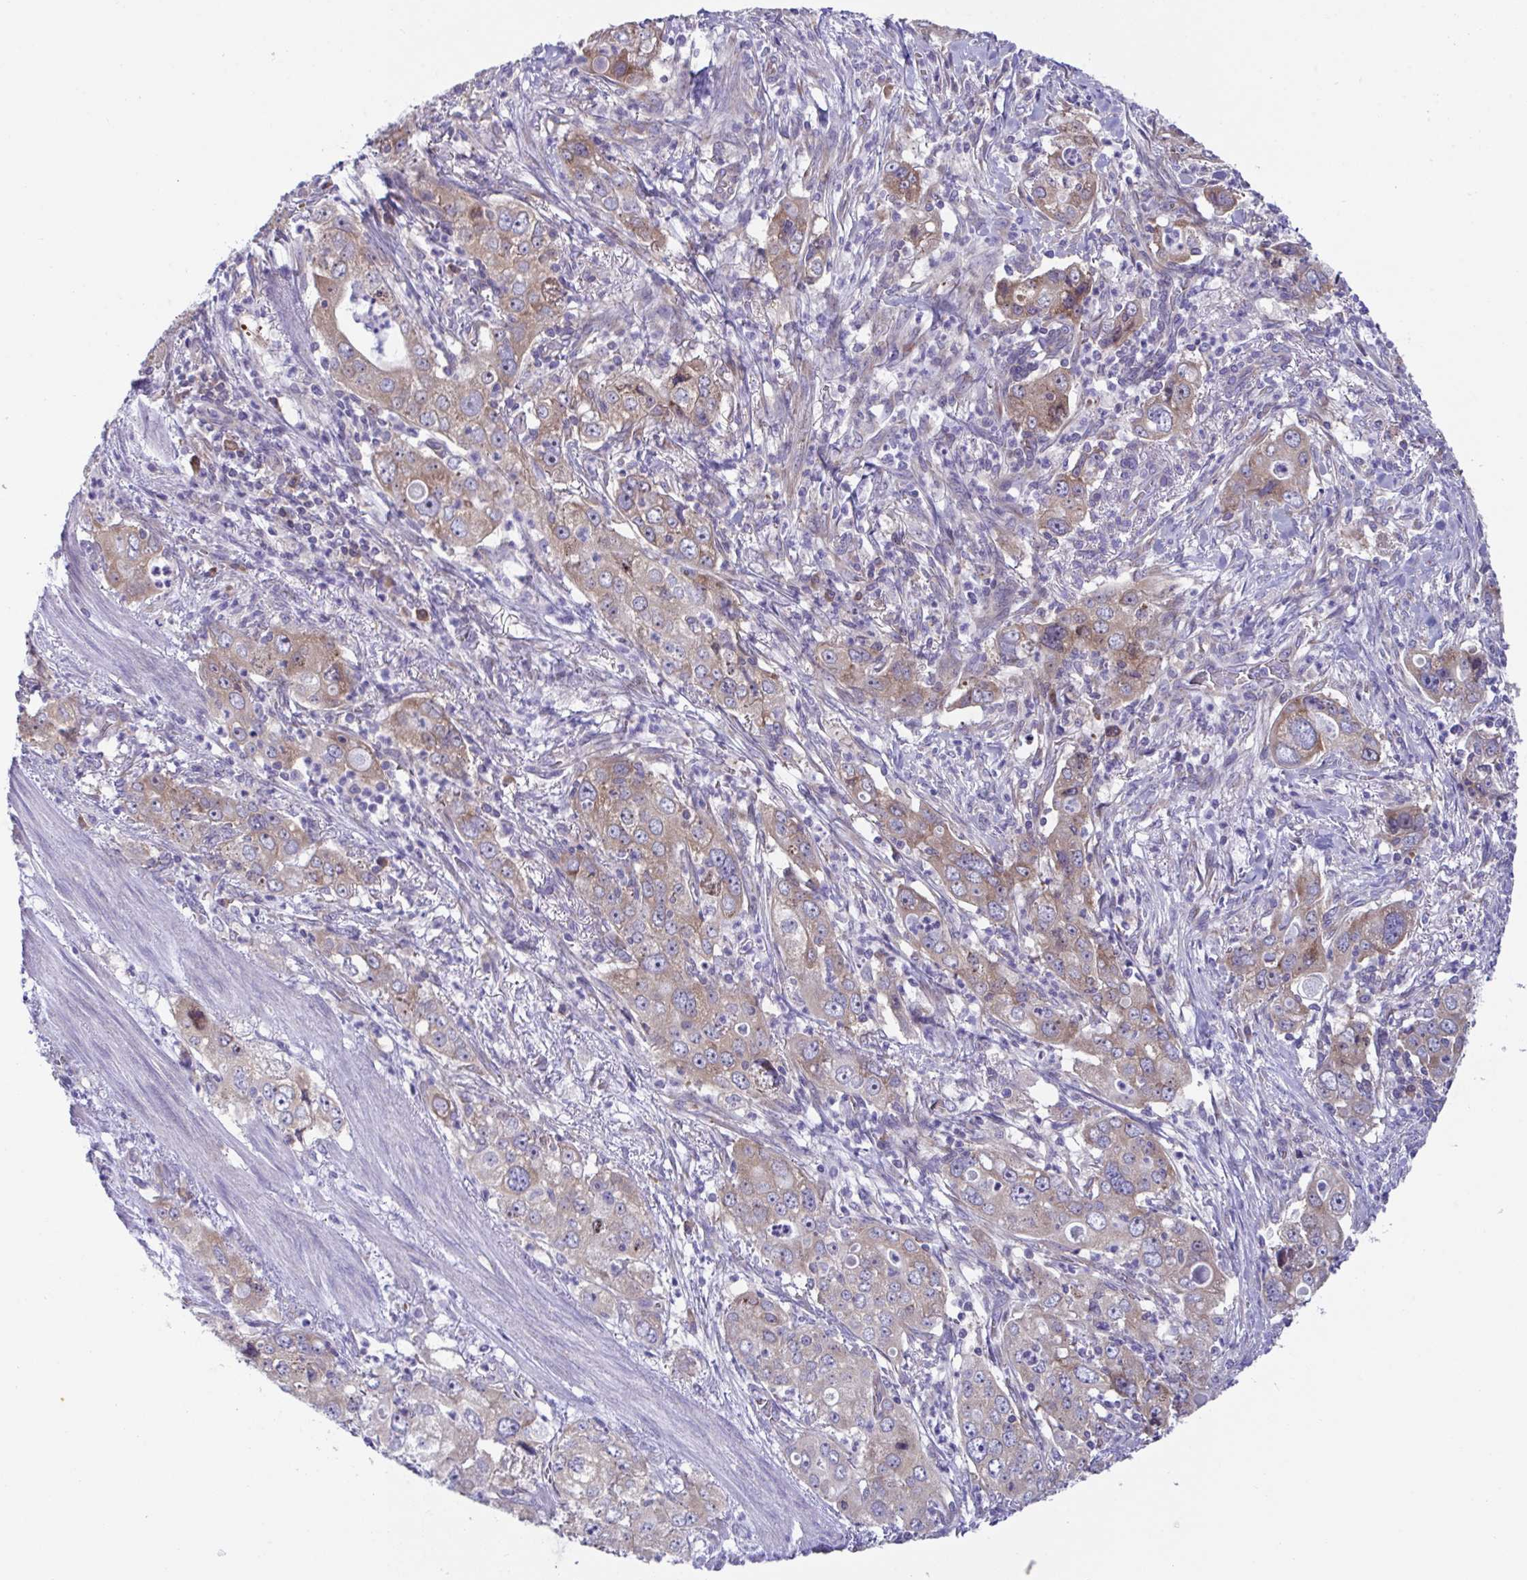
{"staining": {"intensity": "moderate", "quantity": "25%-75%", "location": "cytoplasmic/membranous"}, "tissue": "stomach cancer", "cell_type": "Tumor cells", "image_type": "cancer", "snomed": [{"axis": "morphology", "description": "Adenocarcinoma, NOS"}, {"axis": "topography", "description": "Stomach, upper"}], "caption": "High-power microscopy captured an immunohistochemistry (IHC) micrograph of stomach cancer, revealing moderate cytoplasmic/membranous staining in about 25%-75% of tumor cells.", "gene": "FAU", "patient": {"sex": "male", "age": 75}}